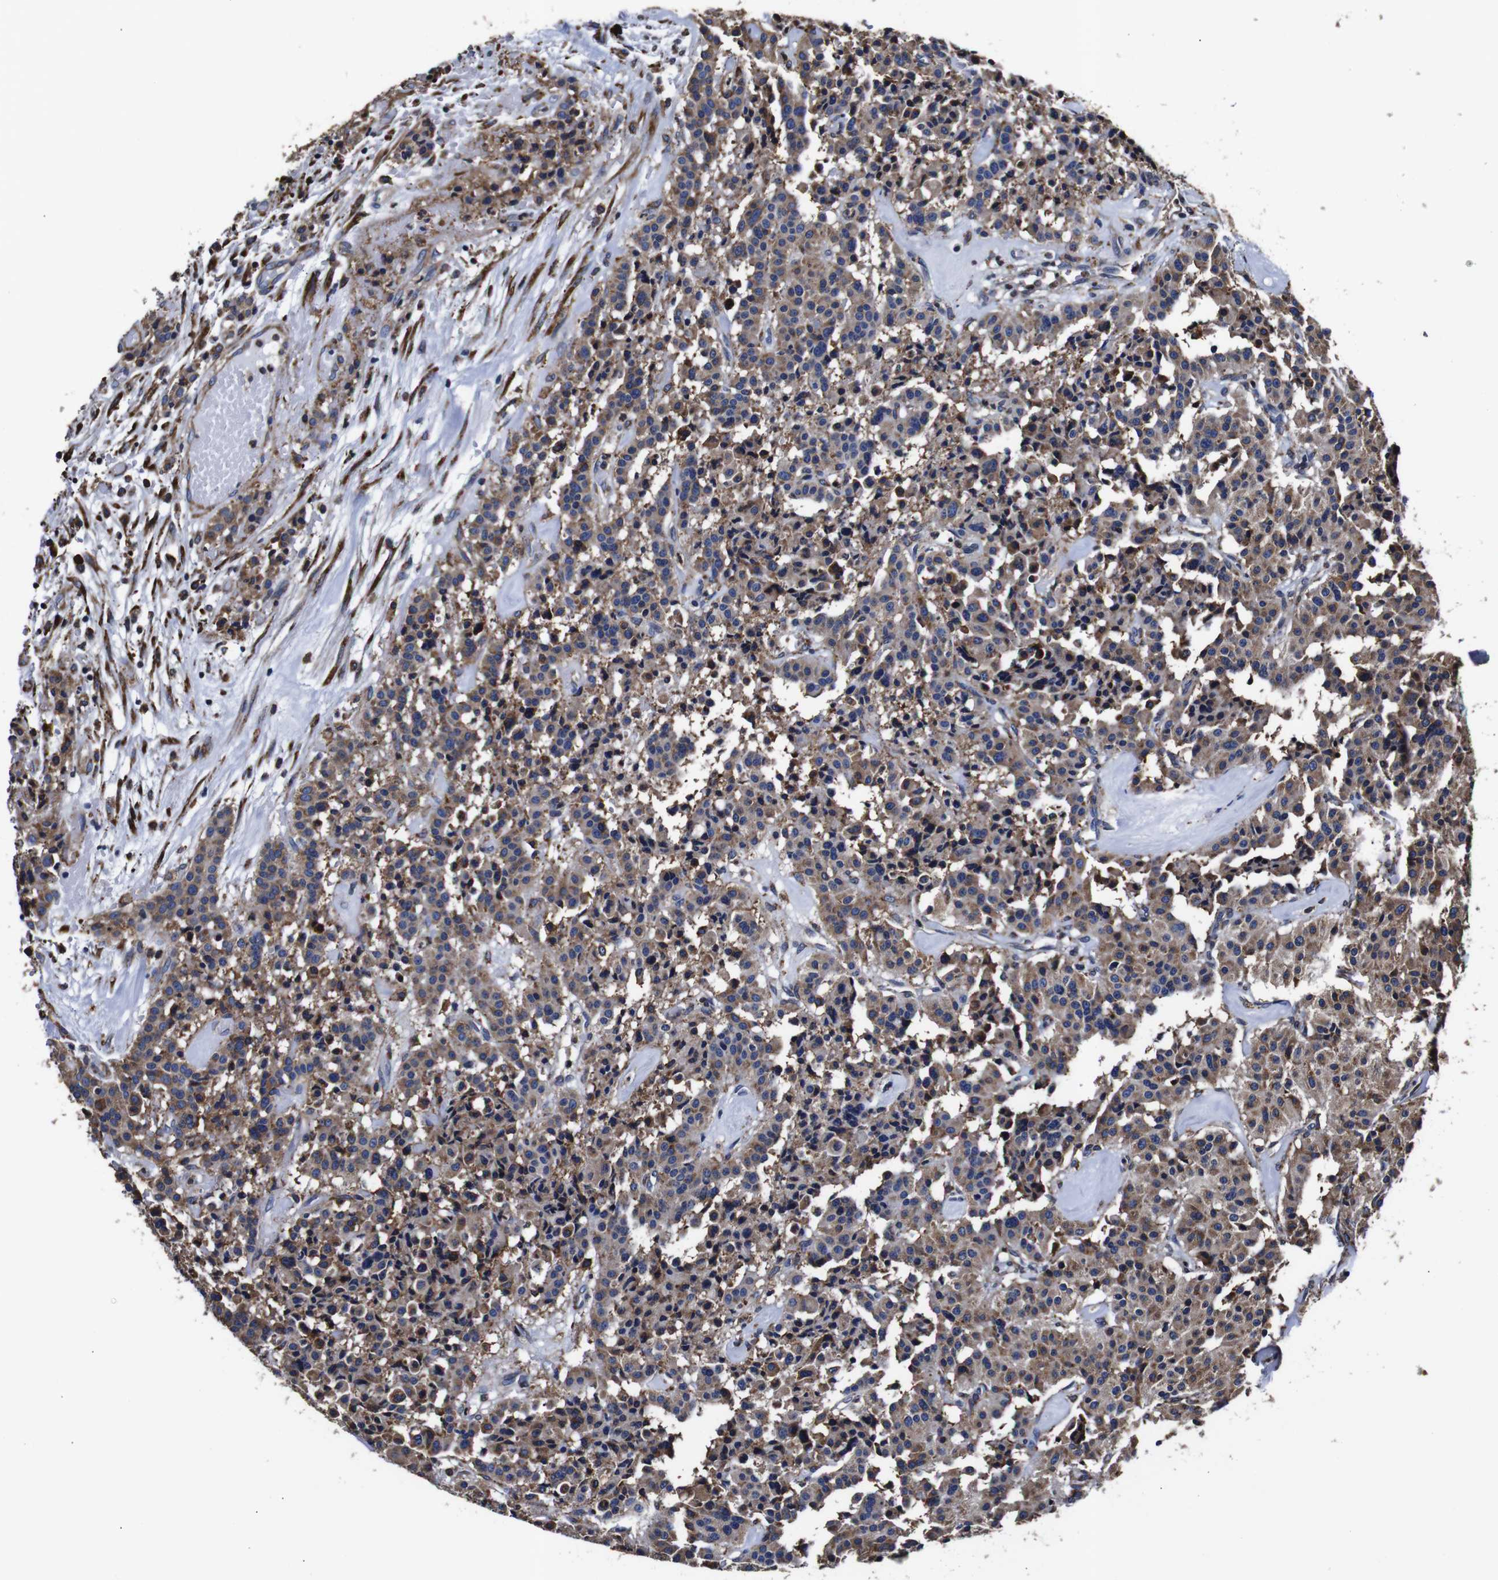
{"staining": {"intensity": "moderate", "quantity": ">75%", "location": "cytoplasmic/membranous"}, "tissue": "carcinoid", "cell_type": "Tumor cells", "image_type": "cancer", "snomed": [{"axis": "morphology", "description": "Carcinoid, malignant, NOS"}, {"axis": "topography", "description": "Lung"}], "caption": "The photomicrograph displays a brown stain indicating the presence of a protein in the cytoplasmic/membranous of tumor cells in malignant carcinoid.", "gene": "PPIB", "patient": {"sex": "male", "age": 30}}